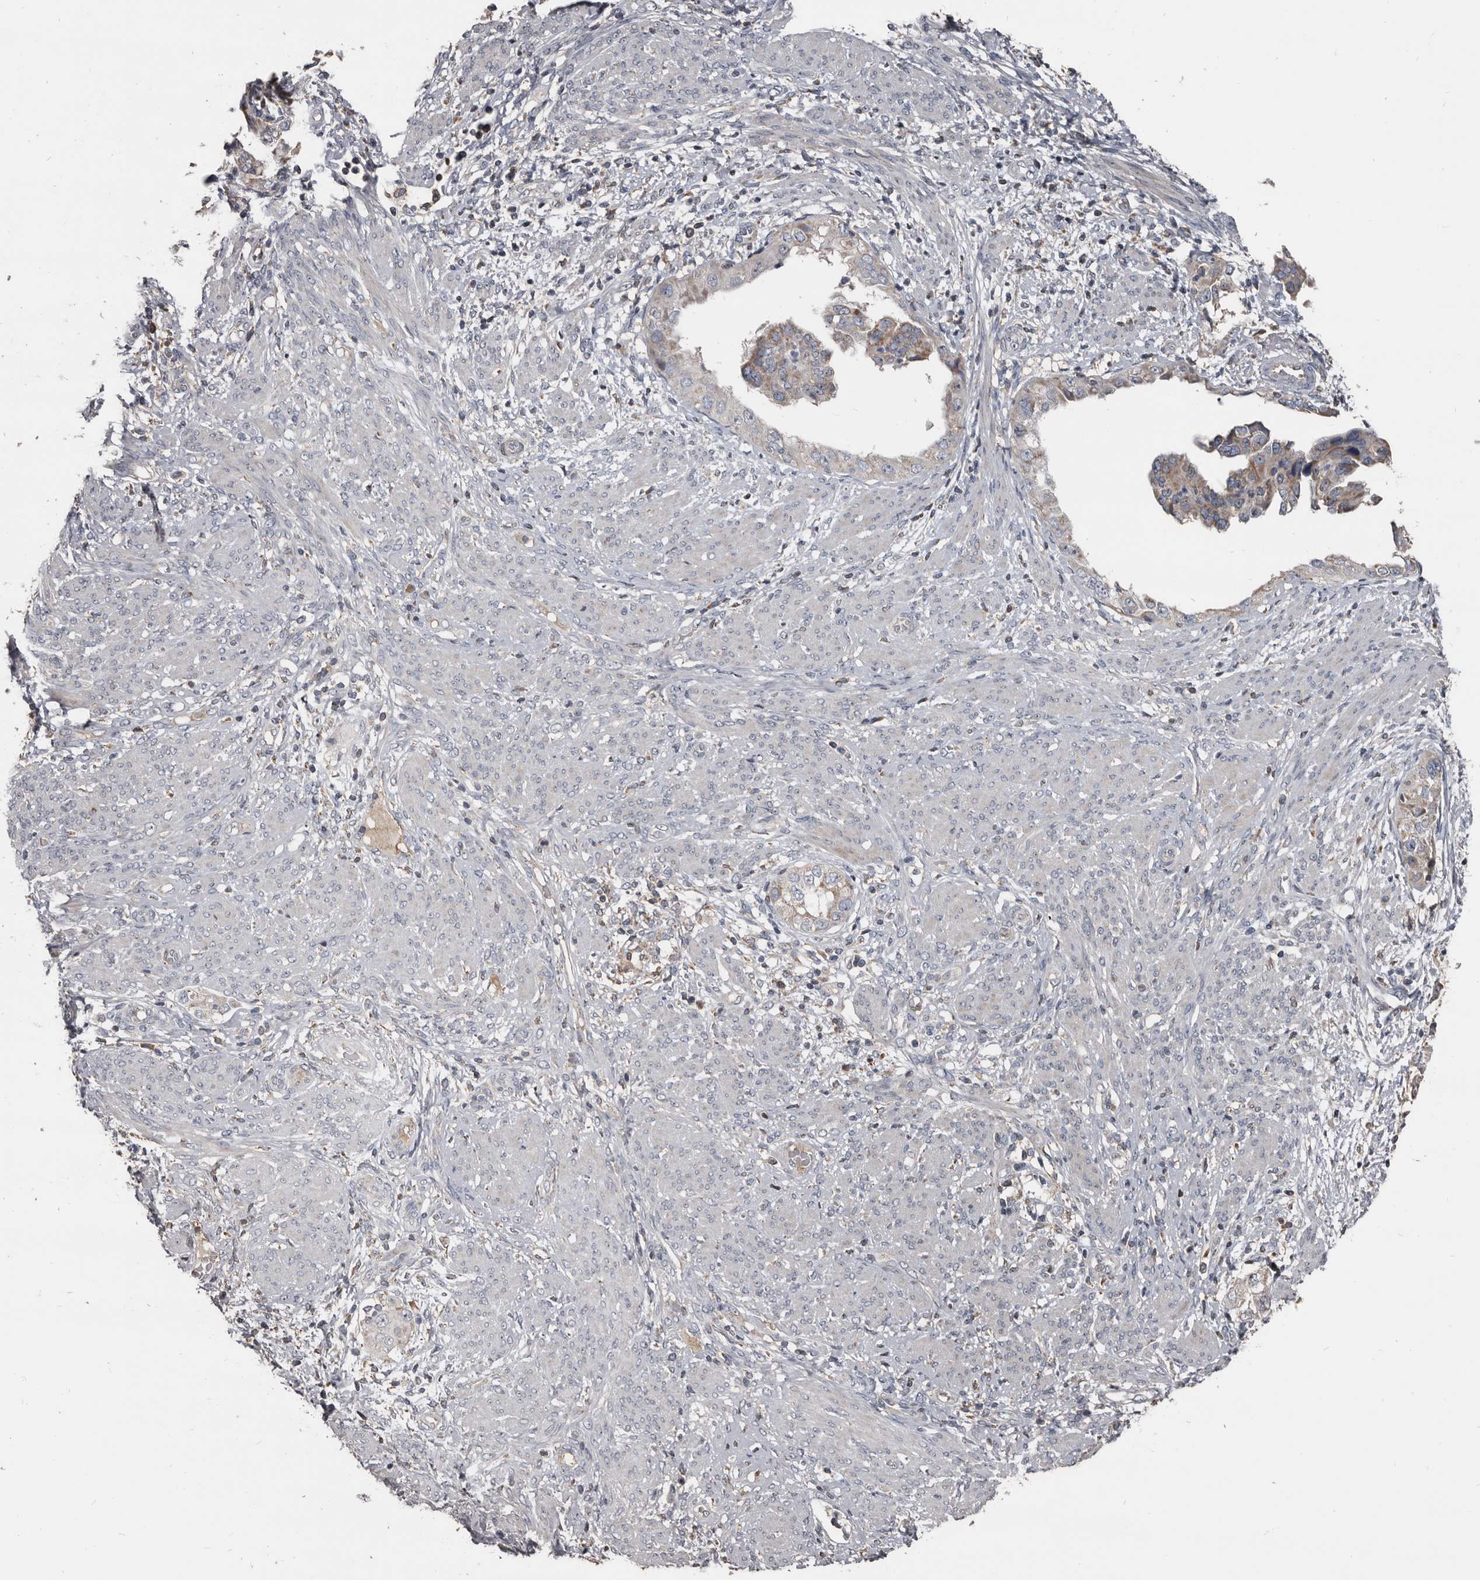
{"staining": {"intensity": "weak", "quantity": "<25%", "location": "cytoplasmic/membranous"}, "tissue": "endometrial cancer", "cell_type": "Tumor cells", "image_type": "cancer", "snomed": [{"axis": "morphology", "description": "Adenocarcinoma, NOS"}, {"axis": "topography", "description": "Endometrium"}], "caption": "The micrograph shows no significant staining in tumor cells of endometrial cancer.", "gene": "GREB1", "patient": {"sex": "female", "age": 85}}